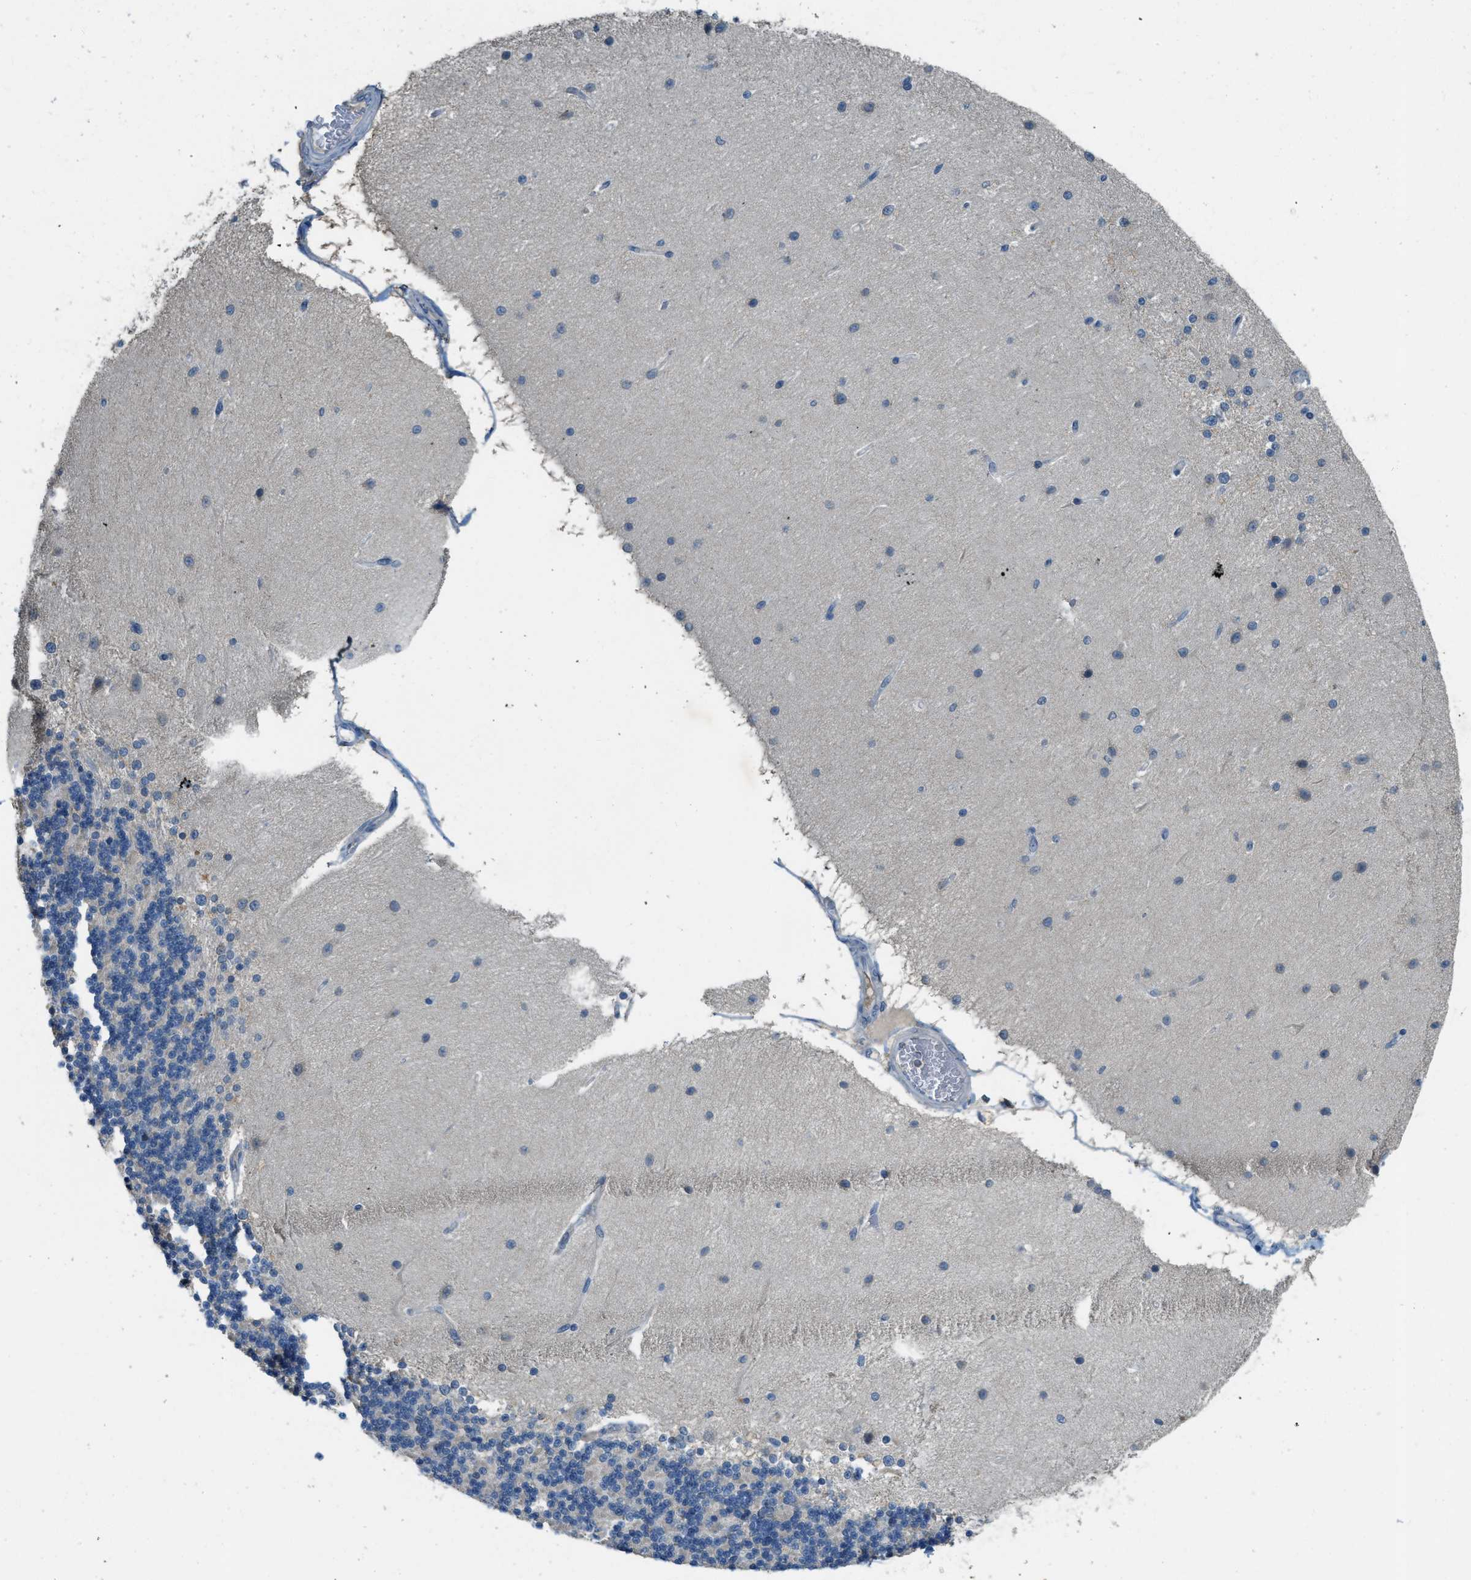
{"staining": {"intensity": "negative", "quantity": "none", "location": "none"}, "tissue": "cerebellum", "cell_type": "Cells in granular layer", "image_type": "normal", "snomed": [{"axis": "morphology", "description": "Normal tissue, NOS"}, {"axis": "topography", "description": "Cerebellum"}], "caption": "High power microscopy image of an immunohistochemistry (IHC) image of unremarkable cerebellum, revealing no significant staining in cells in granular layer. (Immunohistochemistry (ihc), brightfield microscopy, high magnification).", "gene": "MIS18A", "patient": {"sex": "female", "age": 54}}